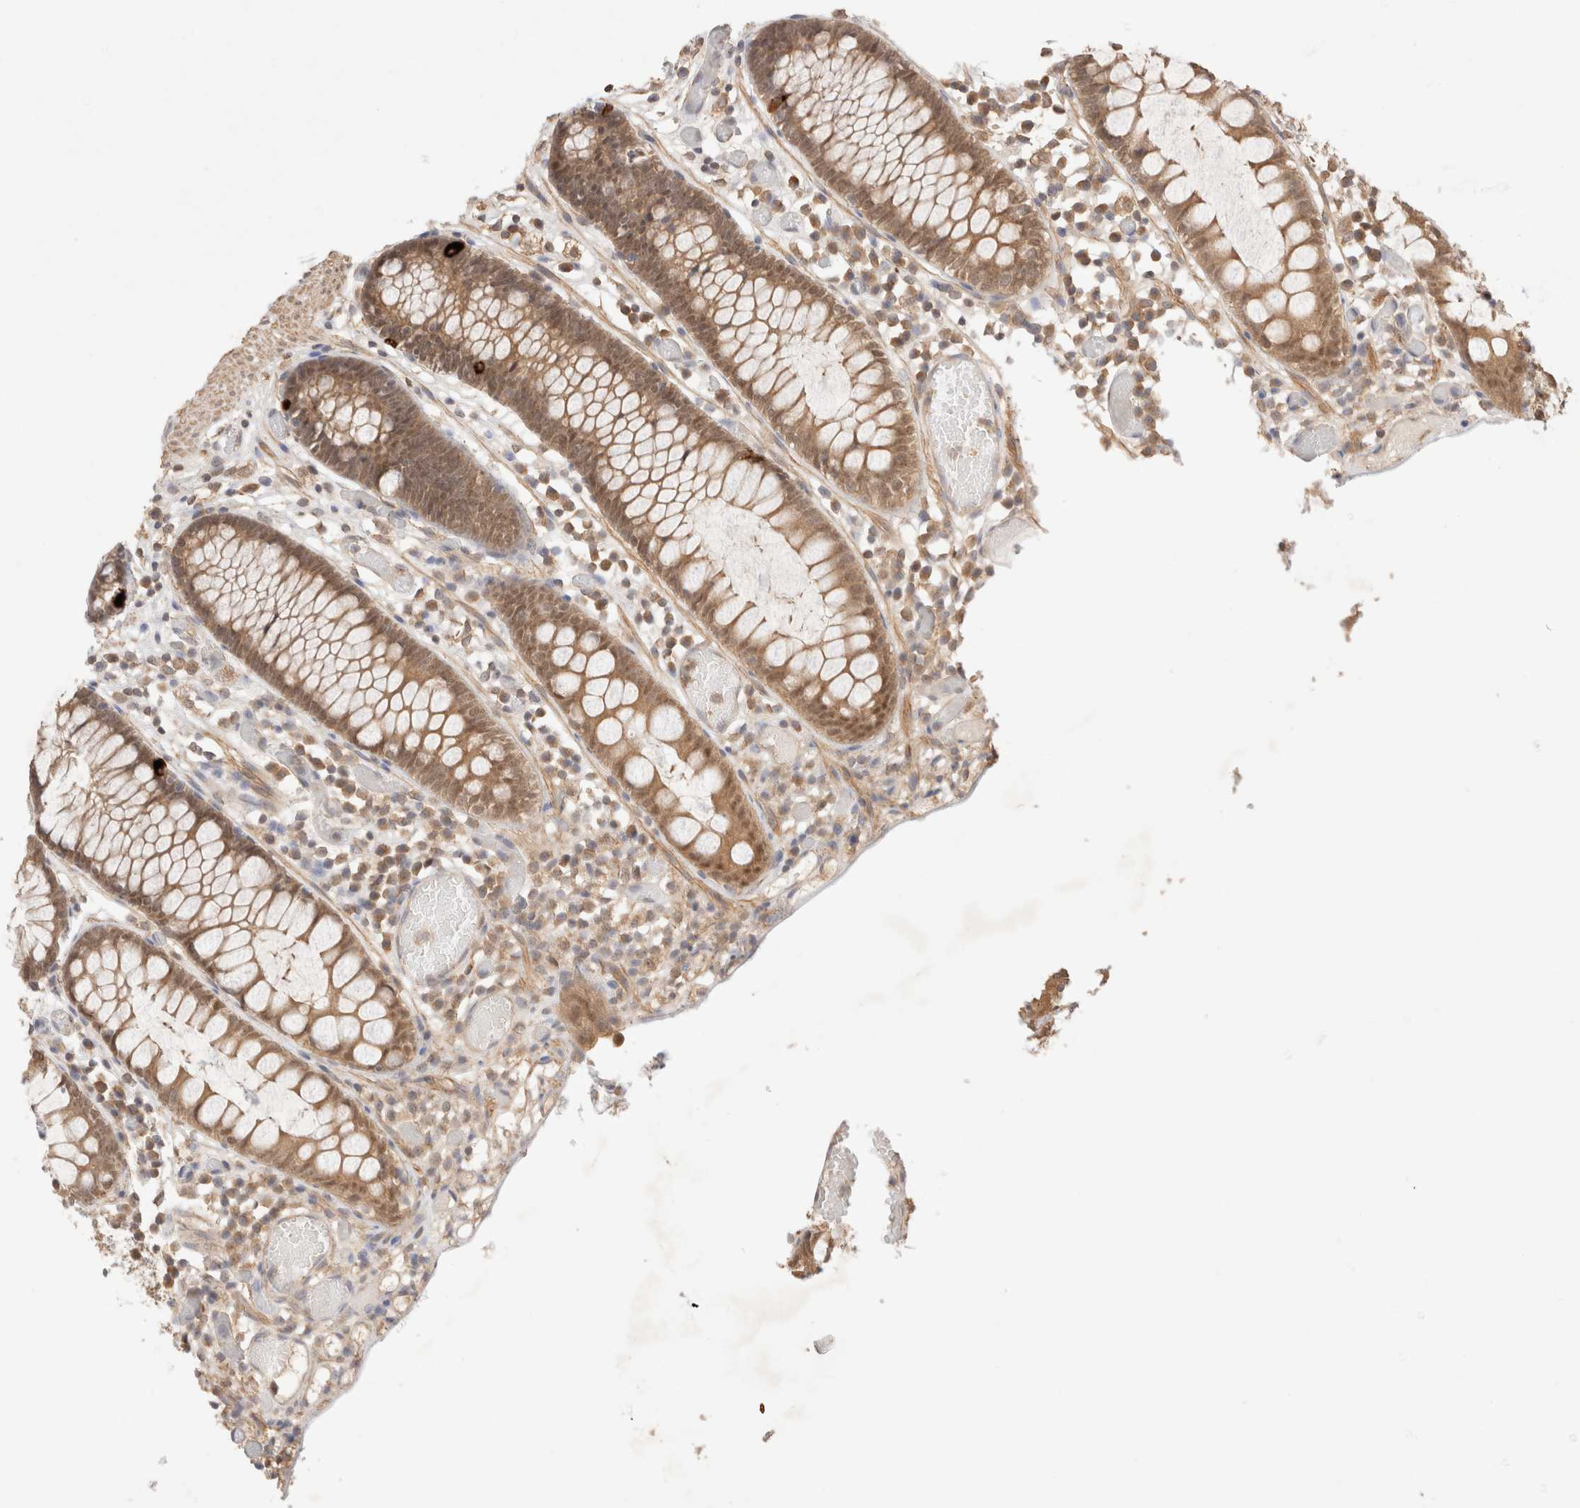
{"staining": {"intensity": "moderate", "quantity": ">75%", "location": "cytoplasmic/membranous"}, "tissue": "colon", "cell_type": "Endothelial cells", "image_type": "normal", "snomed": [{"axis": "morphology", "description": "Normal tissue, NOS"}, {"axis": "topography", "description": "Colon"}], "caption": "Colon stained for a protein (brown) shows moderate cytoplasmic/membranous positive expression in approximately >75% of endothelial cells.", "gene": "CARNMT1", "patient": {"sex": "male", "age": 14}}